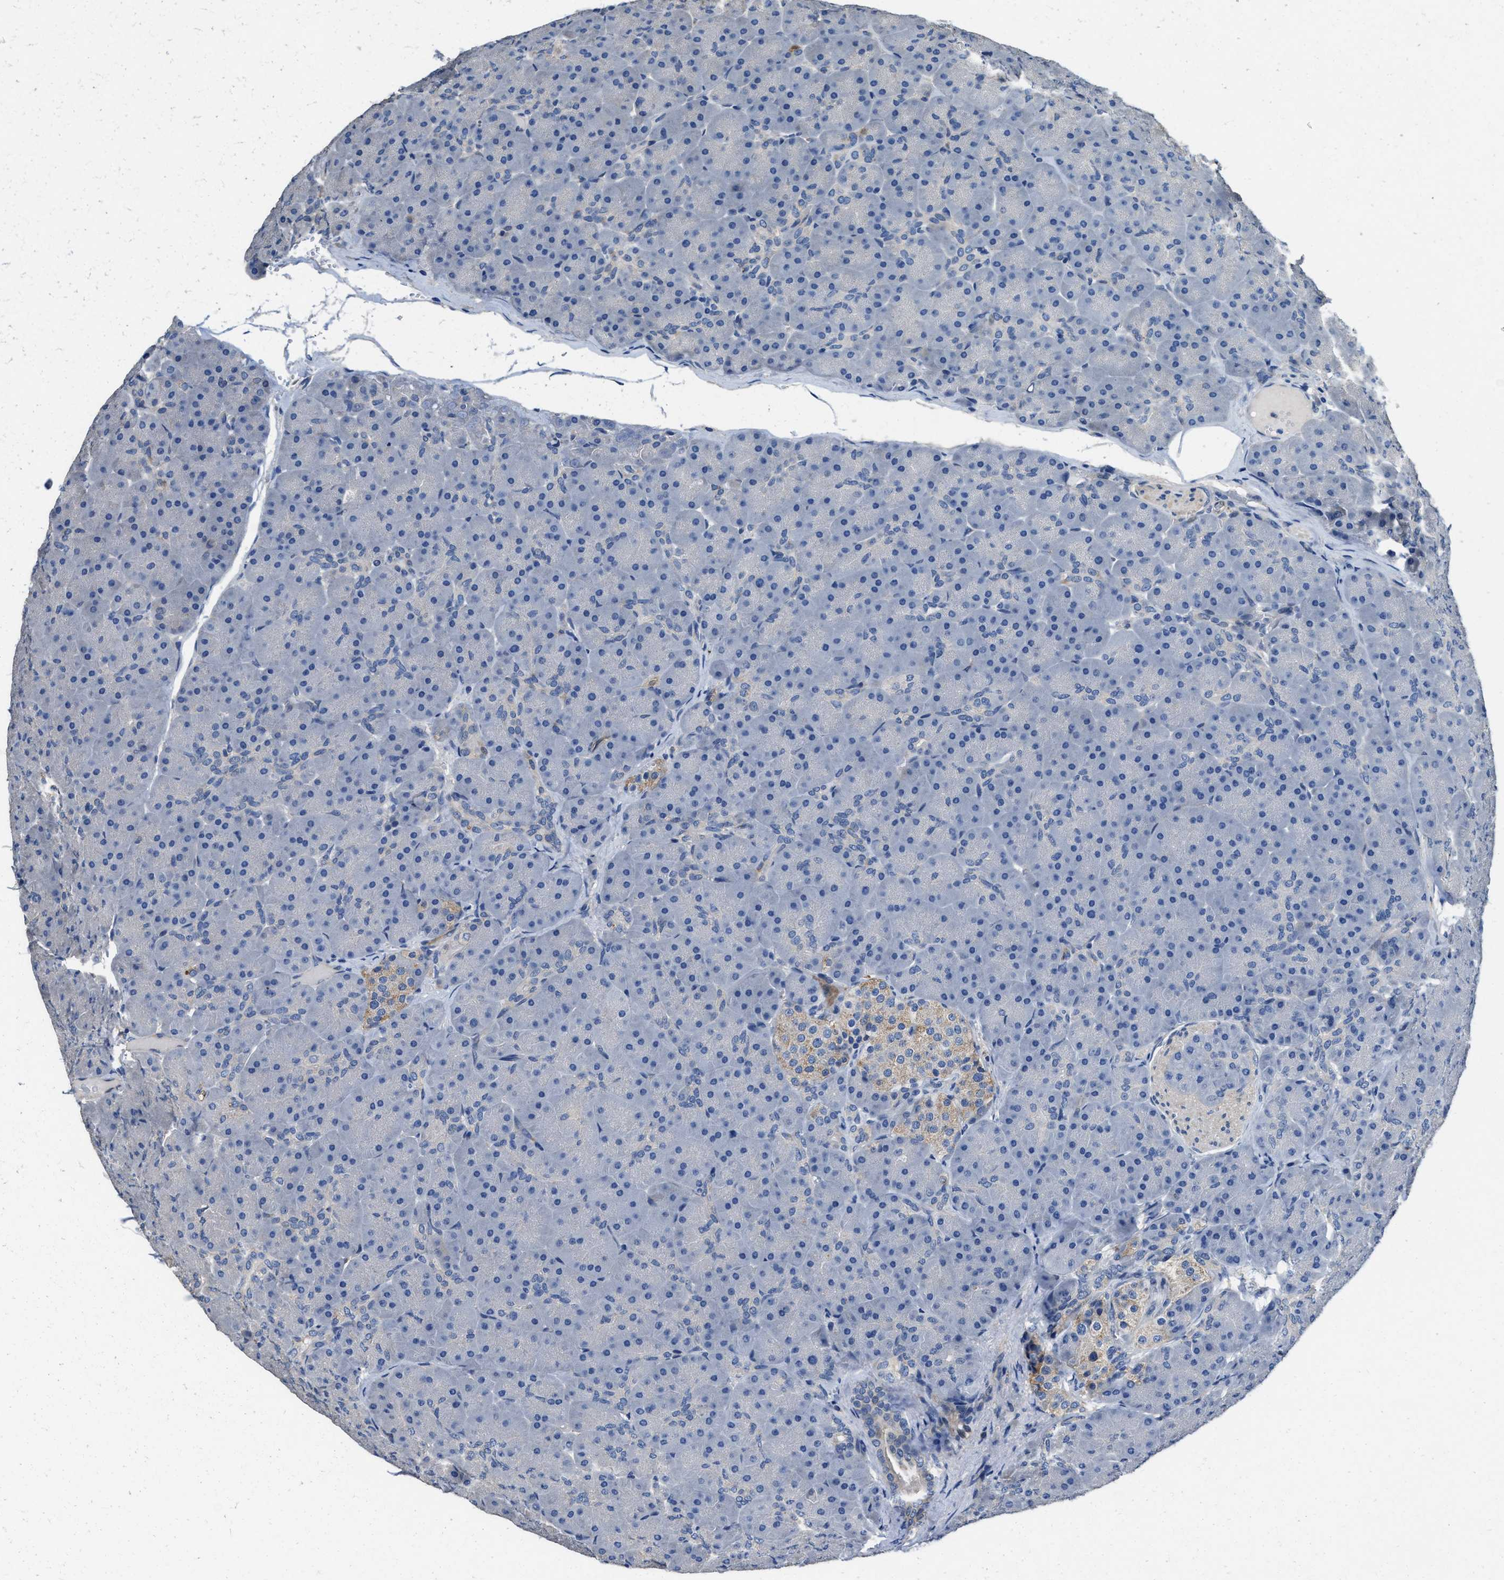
{"staining": {"intensity": "negative", "quantity": "none", "location": "none"}, "tissue": "pancreas", "cell_type": "Exocrine glandular cells", "image_type": "normal", "snomed": [{"axis": "morphology", "description": "Normal tissue, NOS"}, {"axis": "topography", "description": "Pancreas"}], "caption": "The micrograph demonstrates no significant positivity in exocrine glandular cells of pancreas.", "gene": "PEG10", "patient": {"sex": "male", "age": 66}}